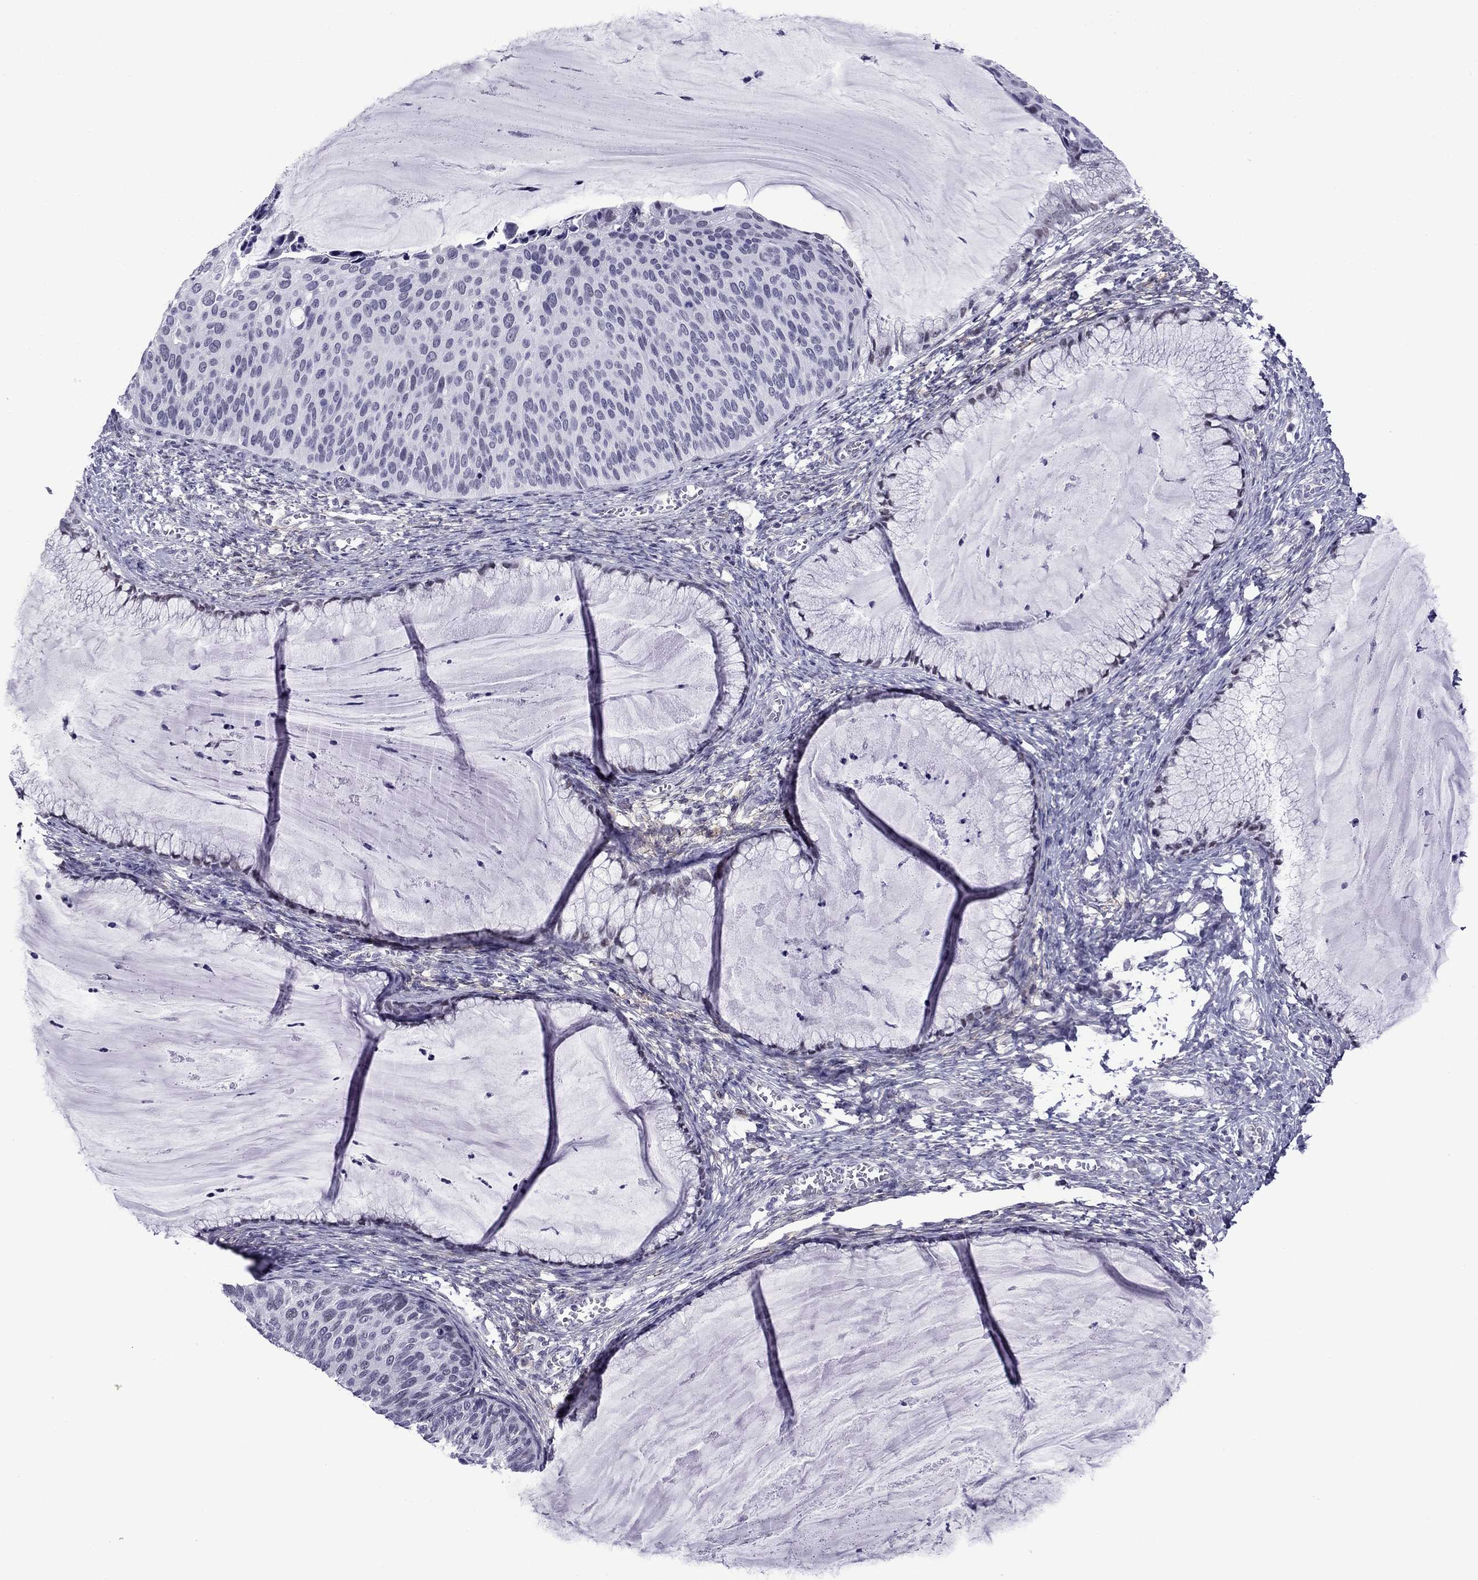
{"staining": {"intensity": "negative", "quantity": "none", "location": "none"}, "tissue": "cervical cancer", "cell_type": "Tumor cells", "image_type": "cancer", "snomed": [{"axis": "morphology", "description": "Squamous cell carcinoma, NOS"}, {"axis": "topography", "description": "Cervix"}], "caption": "Cervical cancer (squamous cell carcinoma) was stained to show a protein in brown. There is no significant expression in tumor cells. Brightfield microscopy of immunohistochemistry (IHC) stained with DAB (brown) and hematoxylin (blue), captured at high magnification.", "gene": "ZNF646", "patient": {"sex": "female", "age": 36}}